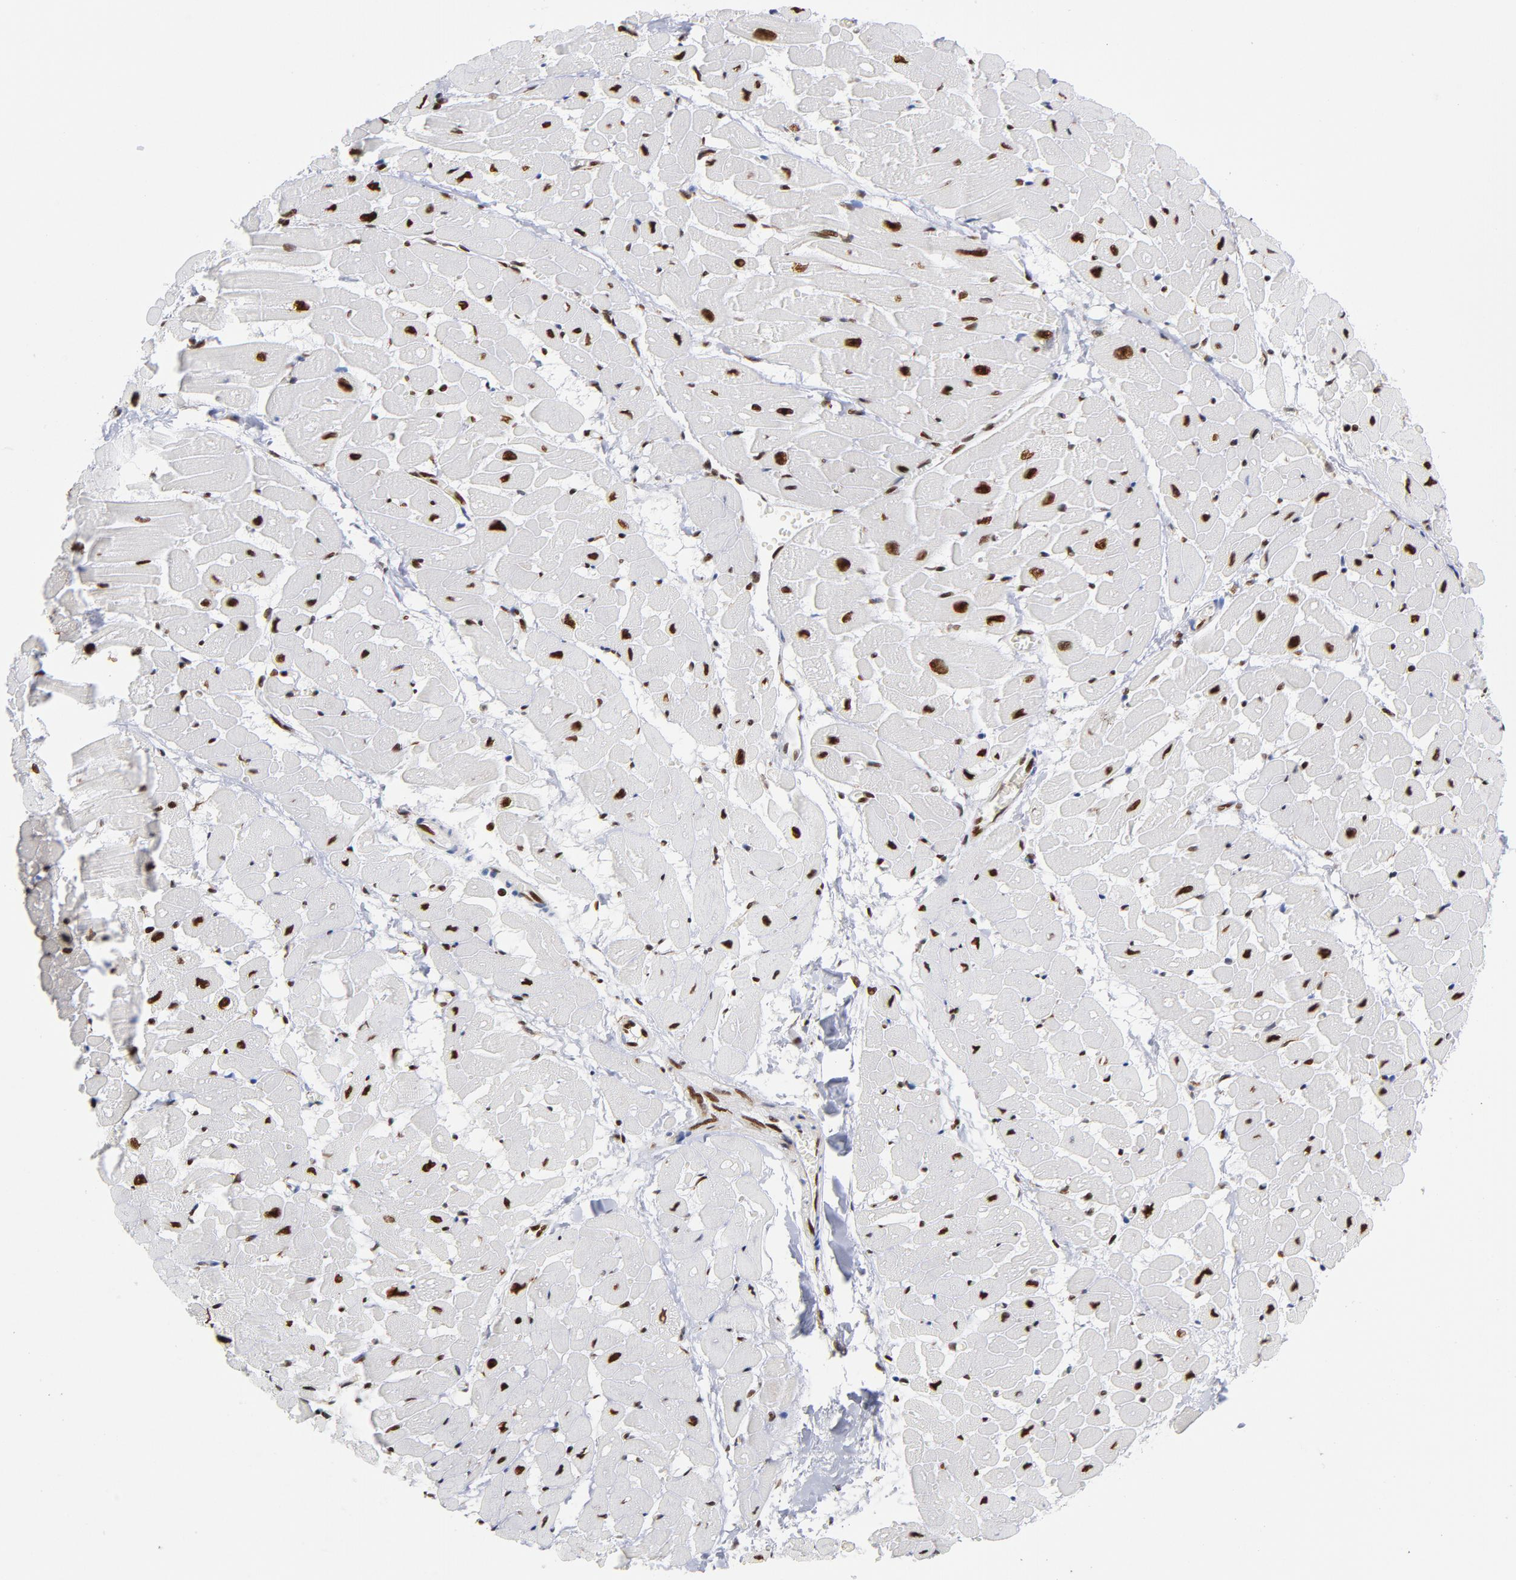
{"staining": {"intensity": "strong", "quantity": ">75%", "location": "nuclear"}, "tissue": "heart muscle", "cell_type": "Cardiomyocytes", "image_type": "normal", "snomed": [{"axis": "morphology", "description": "Normal tissue, NOS"}, {"axis": "topography", "description": "Heart"}], "caption": "High-magnification brightfield microscopy of normal heart muscle stained with DAB (brown) and counterstained with hematoxylin (blue). cardiomyocytes exhibit strong nuclear positivity is seen in approximately>75% of cells.", "gene": "TOP2B", "patient": {"sex": "male", "age": 45}}